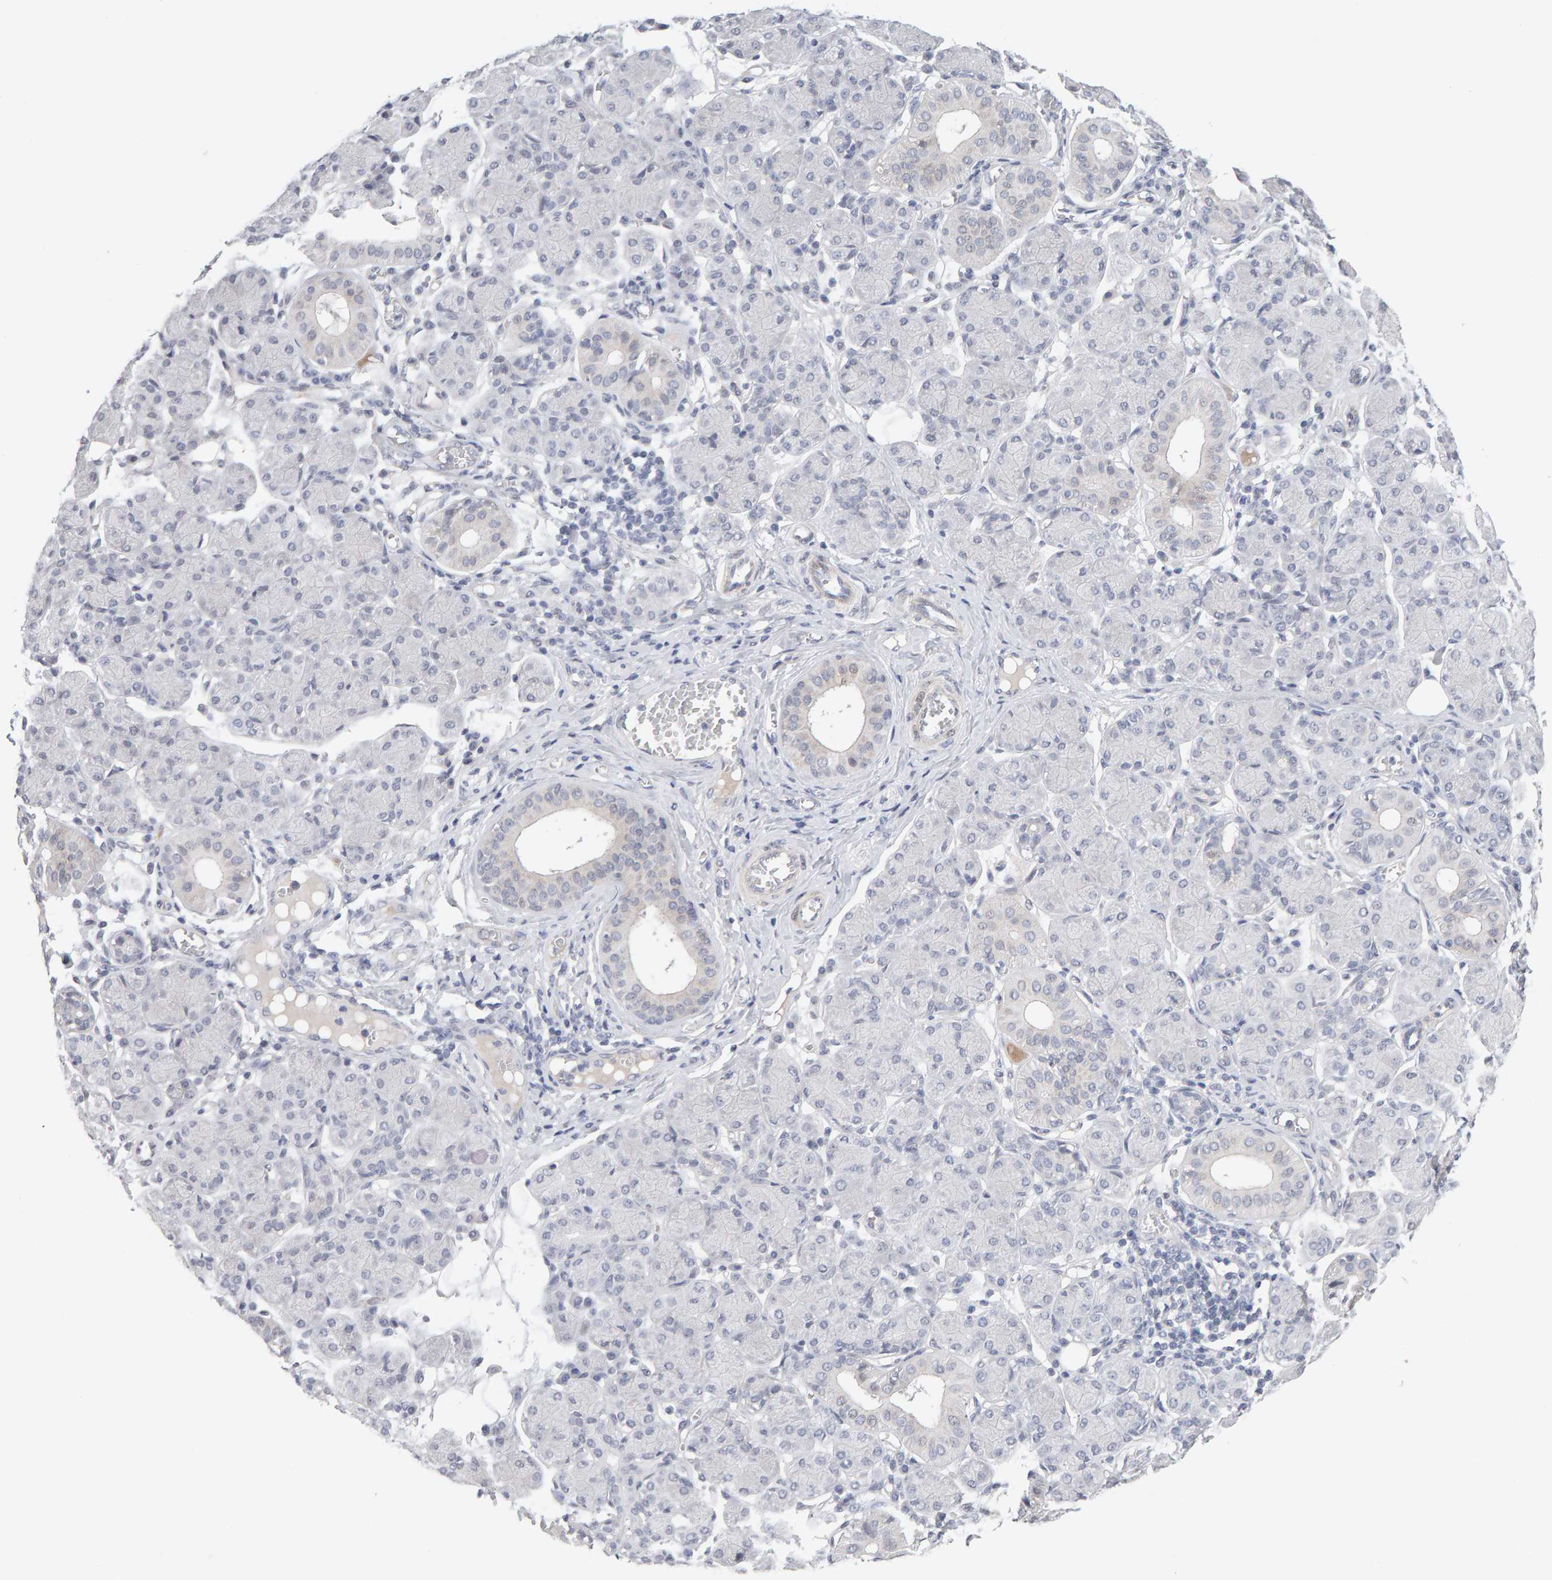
{"staining": {"intensity": "negative", "quantity": "none", "location": "none"}, "tissue": "salivary gland", "cell_type": "Glandular cells", "image_type": "normal", "snomed": [{"axis": "morphology", "description": "Normal tissue, NOS"}, {"axis": "morphology", "description": "Inflammation, NOS"}, {"axis": "topography", "description": "Lymph node"}, {"axis": "topography", "description": "Salivary gland"}], "caption": "Immunohistochemistry (IHC) image of normal salivary gland stained for a protein (brown), which shows no staining in glandular cells. Brightfield microscopy of immunohistochemistry (IHC) stained with DAB (brown) and hematoxylin (blue), captured at high magnification.", "gene": "HNF4A", "patient": {"sex": "male", "age": 3}}